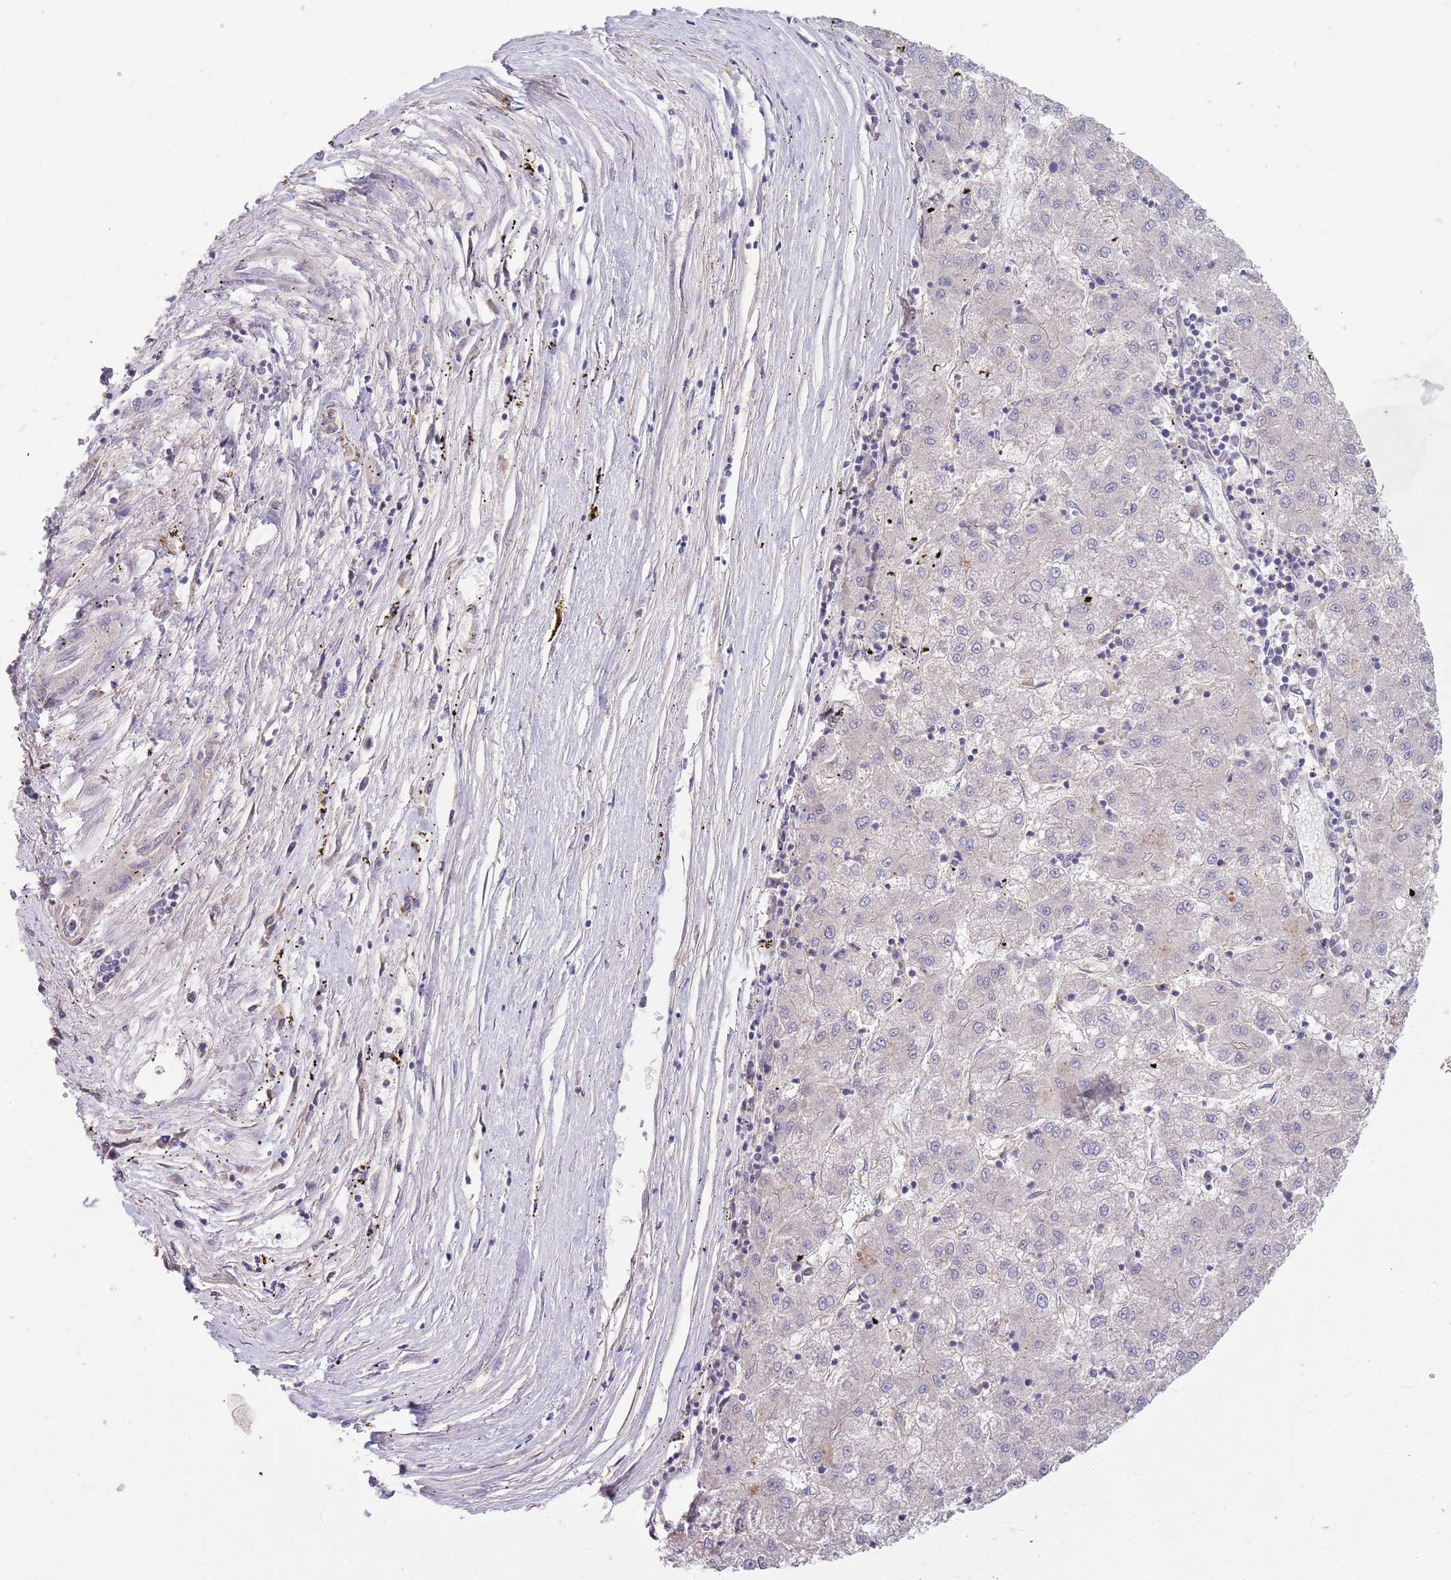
{"staining": {"intensity": "negative", "quantity": "none", "location": "none"}, "tissue": "liver cancer", "cell_type": "Tumor cells", "image_type": "cancer", "snomed": [{"axis": "morphology", "description": "Carcinoma, Hepatocellular, NOS"}, {"axis": "topography", "description": "Liver"}], "caption": "Immunohistochemistry photomicrograph of neoplastic tissue: liver hepatocellular carcinoma stained with DAB (3,3'-diaminobenzidine) shows no significant protein positivity in tumor cells.", "gene": "MEI1", "patient": {"sex": "male", "age": 72}}